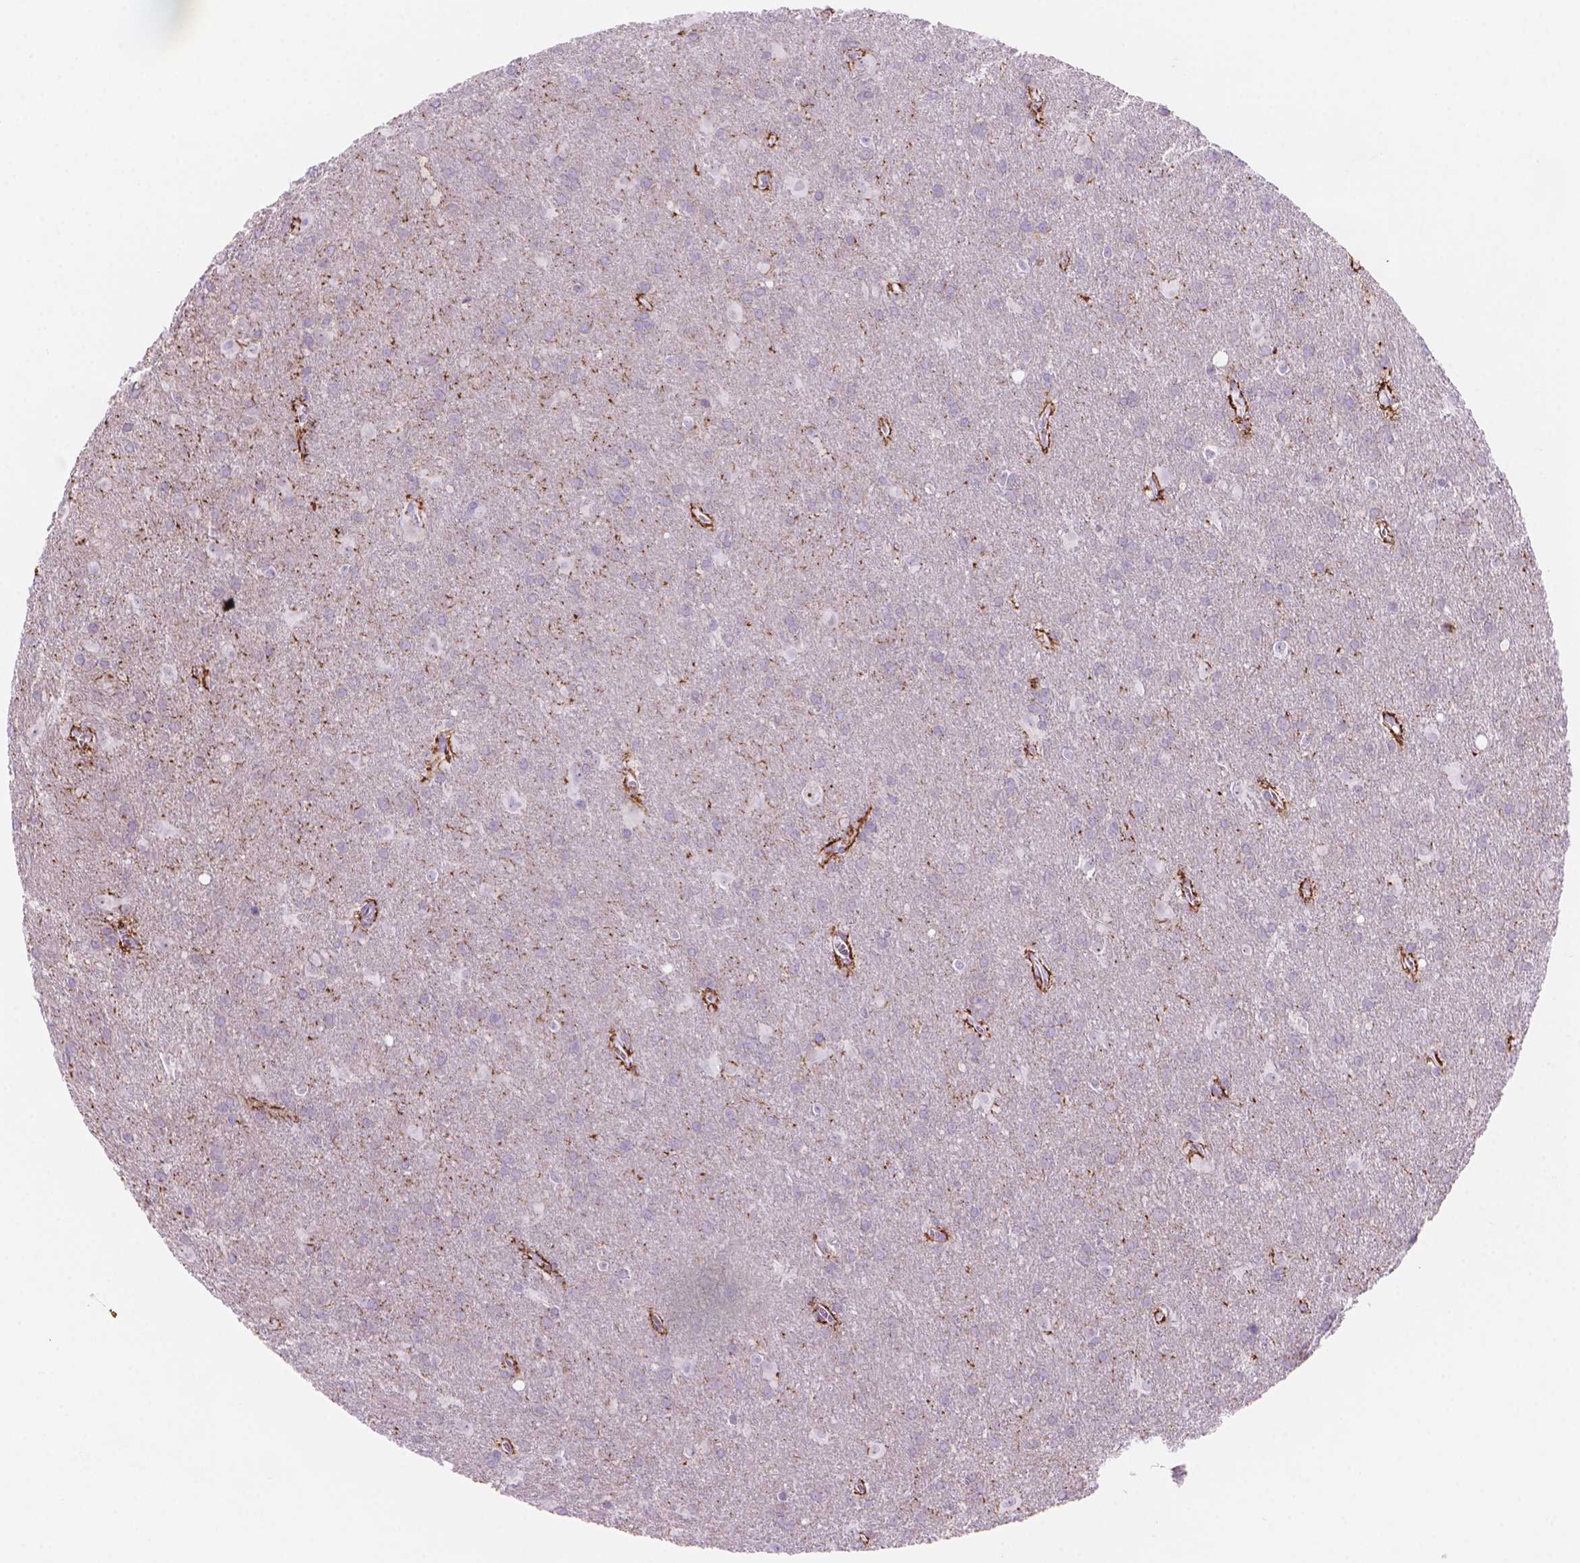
{"staining": {"intensity": "negative", "quantity": "none", "location": "none"}, "tissue": "glioma", "cell_type": "Tumor cells", "image_type": "cancer", "snomed": [{"axis": "morphology", "description": "Glioma, malignant, Low grade"}, {"axis": "topography", "description": "Brain"}], "caption": "An immunohistochemistry (IHC) micrograph of low-grade glioma (malignant) is shown. There is no staining in tumor cells of low-grade glioma (malignant).", "gene": "ENSG00000187186", "patient": {"sex": "male", "age": 58}}